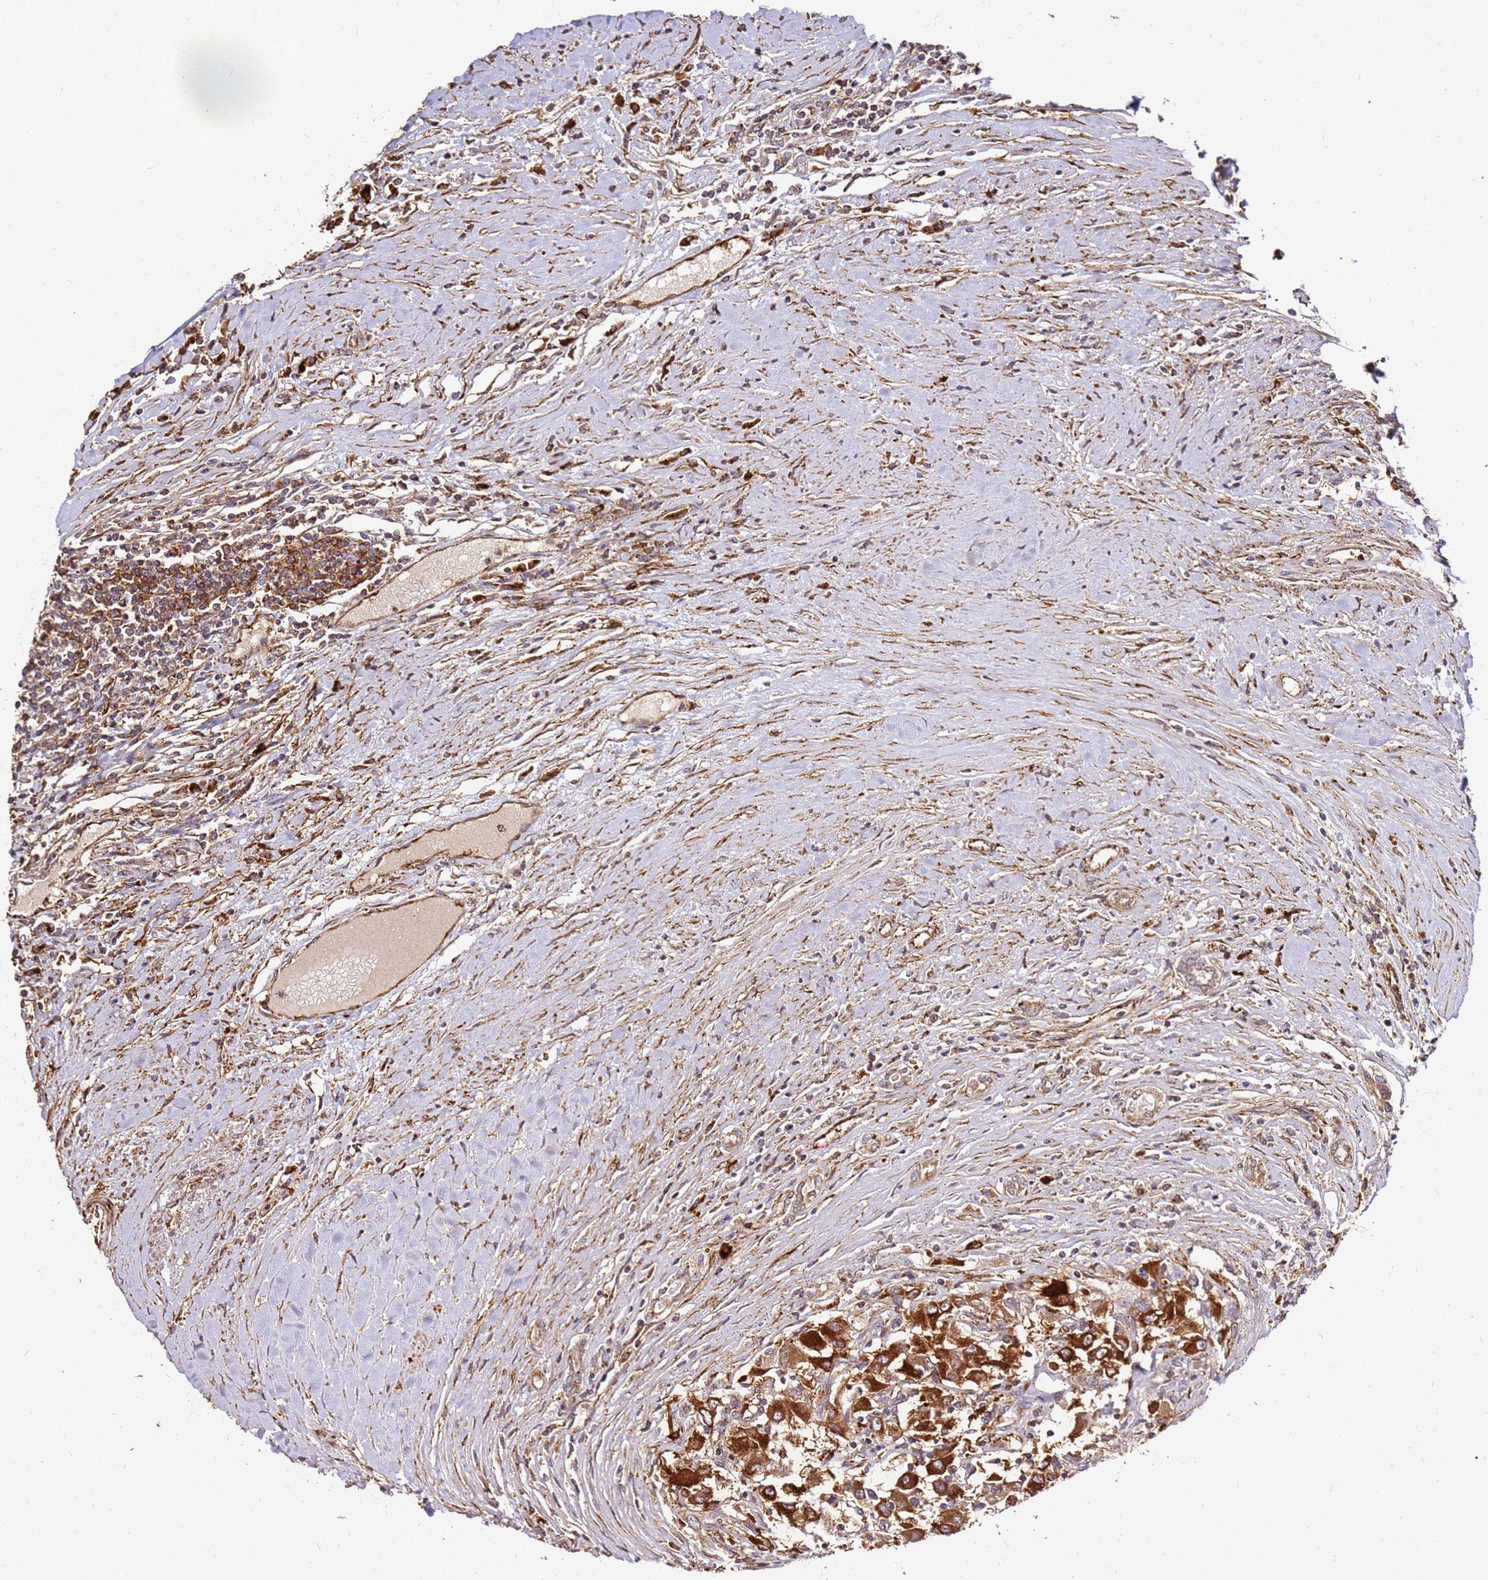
{"staining": {"intensity": "strong", "quantity": ">75%", "location": "cytoplasmic/membranous"}, "tissue": "renal cancer", "cell_type": "Tumor cells", "image_type": "cancer", "snomed": [{"axis": "morphology", "description": "Adenocarcinoma, NOS"}, {"axis": "topography", "description": "Kidney"}], "caption": "Tumor cells show high levels of strong cytoplasmic/membranous staining in about >75% of cells in renal cancer.", "gene": "DVL3", "patient": {"sex": "female", "age": 67}}